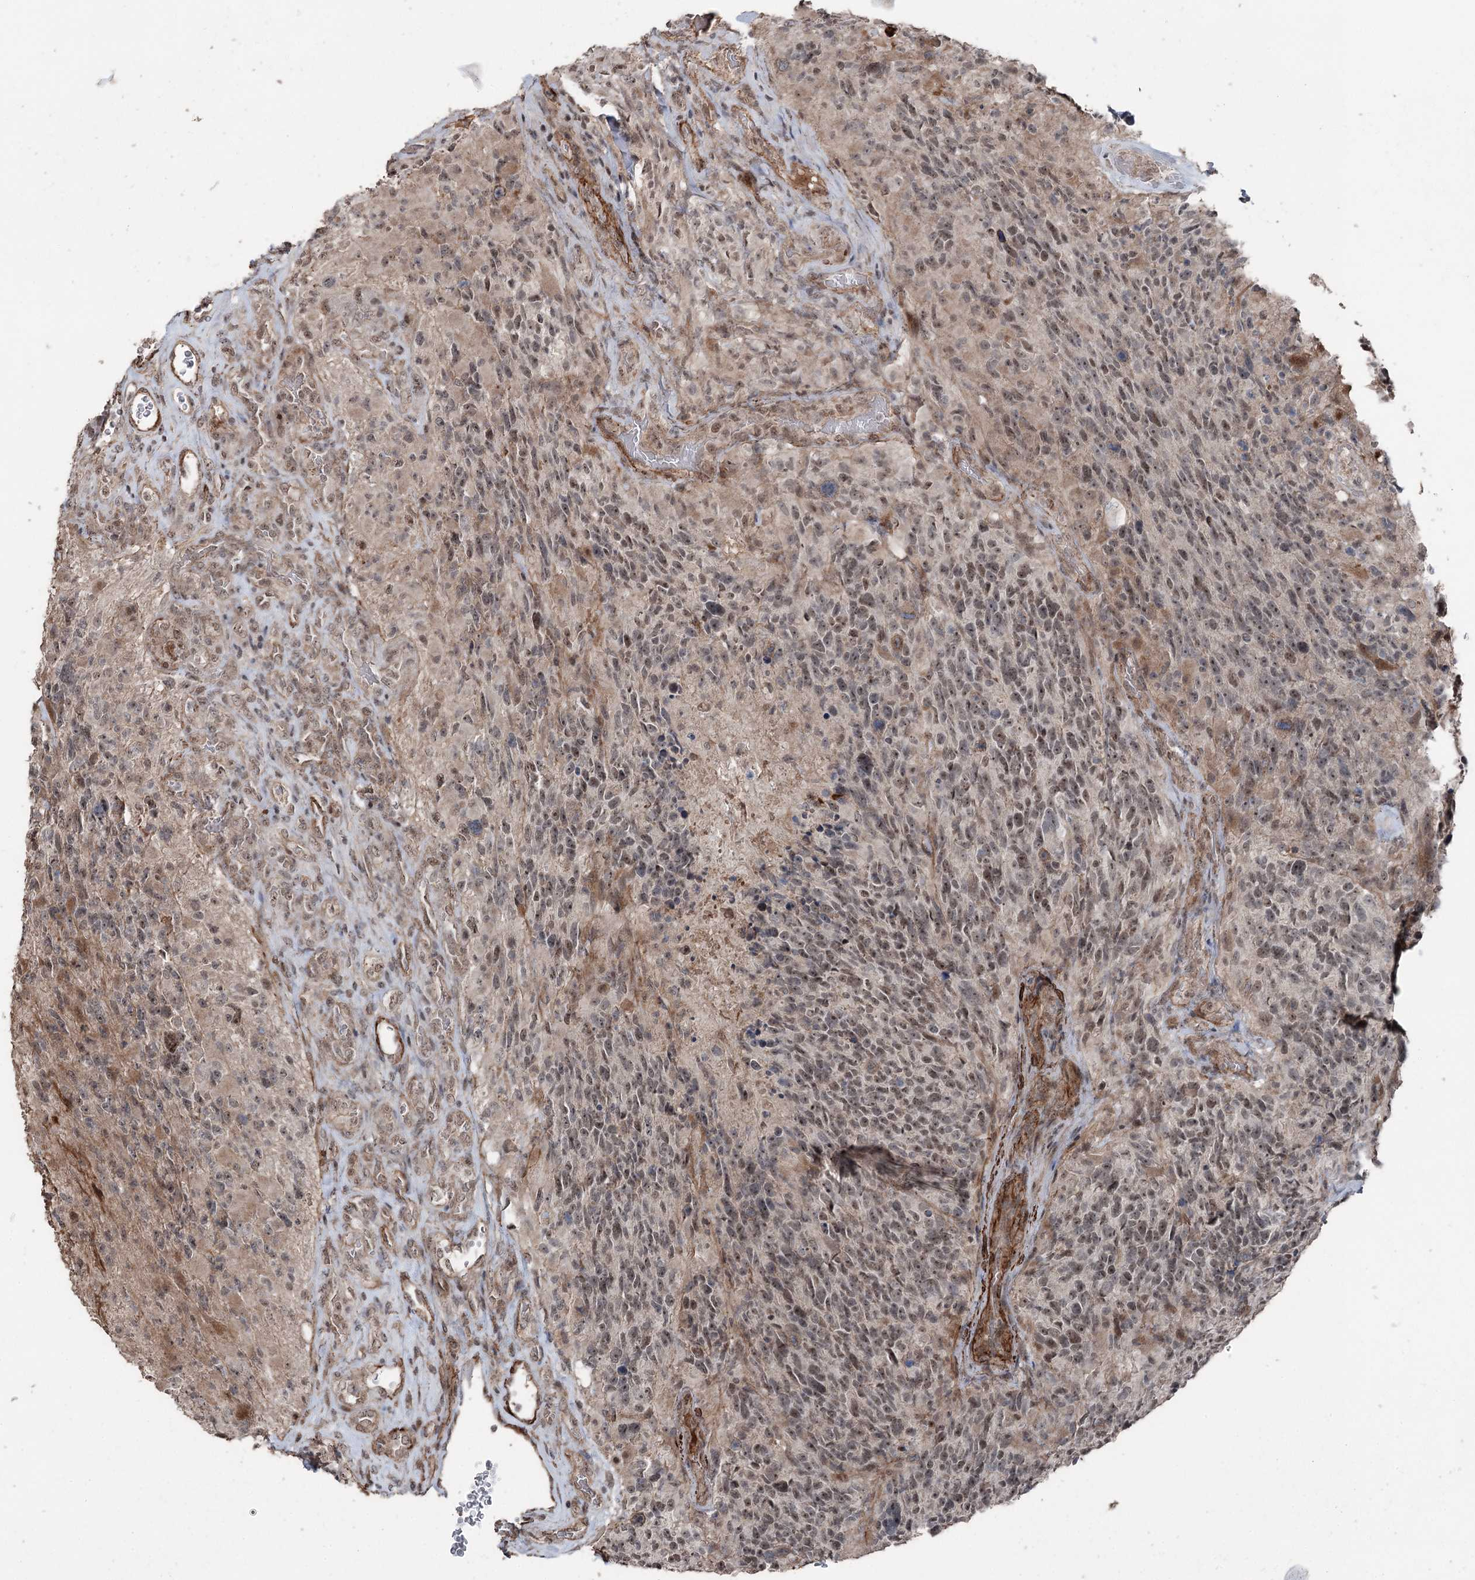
{"staining": {"intensity": "weak", "quantity": ">75%", "location": "nuclear"}, "tissue": "glioma", "cell_type": "Tumor cells", "image_type": "cancer", "snomed": [{"axis": "morphology", "description": "Glioma, malignant, High grade"}, {"axis": "topography", "description": "Brain"}], "caption": "About >75% of tumor cells in malignant high-grade glioma demonstrate weak nuclear protein expression as visualized by brown immunohistochemical staining.", "gene": "CCDC82", "patient": {"sex": "male", "age": 76}}